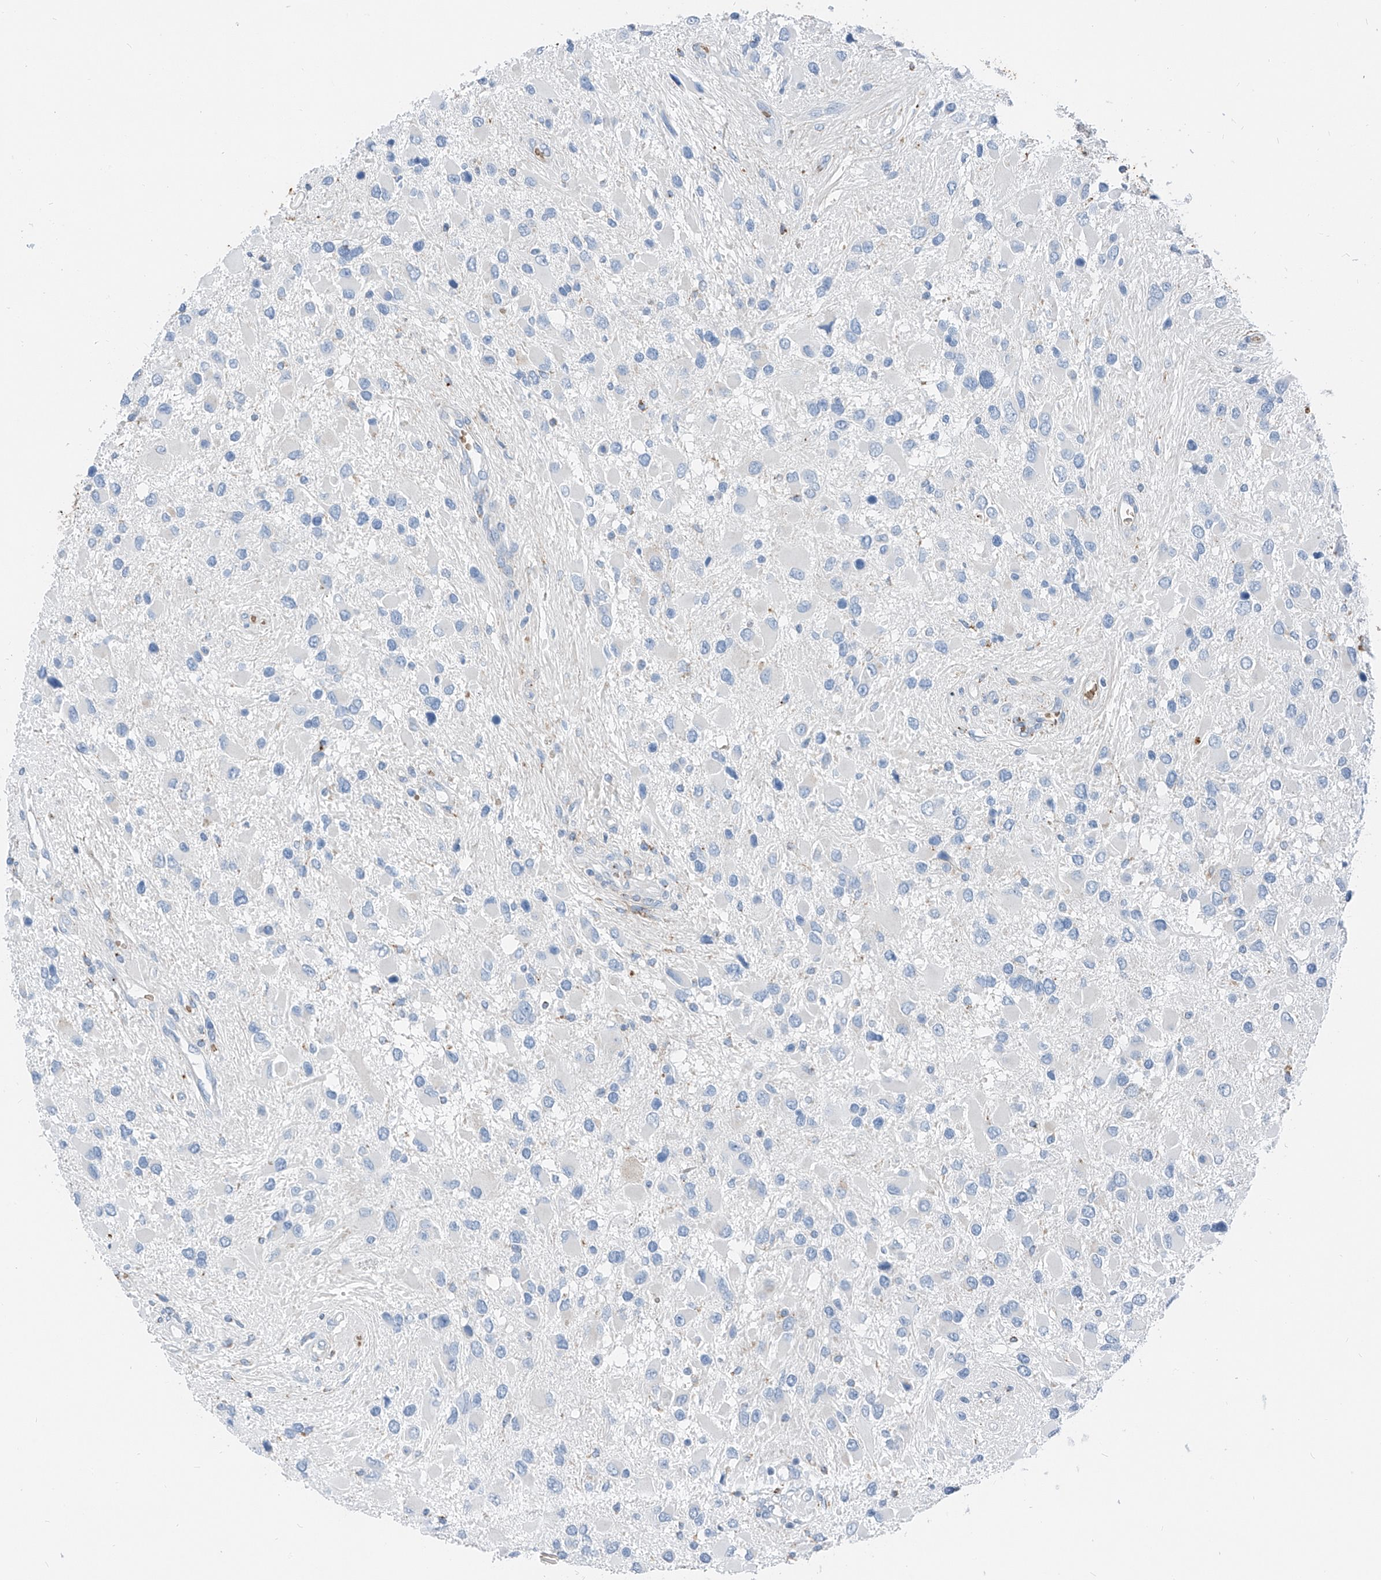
{"staining": {"intensity": "negative", "quantity": "none", "location": "none"}, "tissue": "glioma", "cell_type": "Tumor cells", "image_type": "cancer", "snomed": [{"axis": "morphology", "description": "Glioma, malignant, High grade"}, {"axis": "topography", "description": "Brain"}], "caption": "There is no significant expression in tumor cells of glioma.", "gene": "PRSS23", "patient": {"sex": "male", "age": 53}}